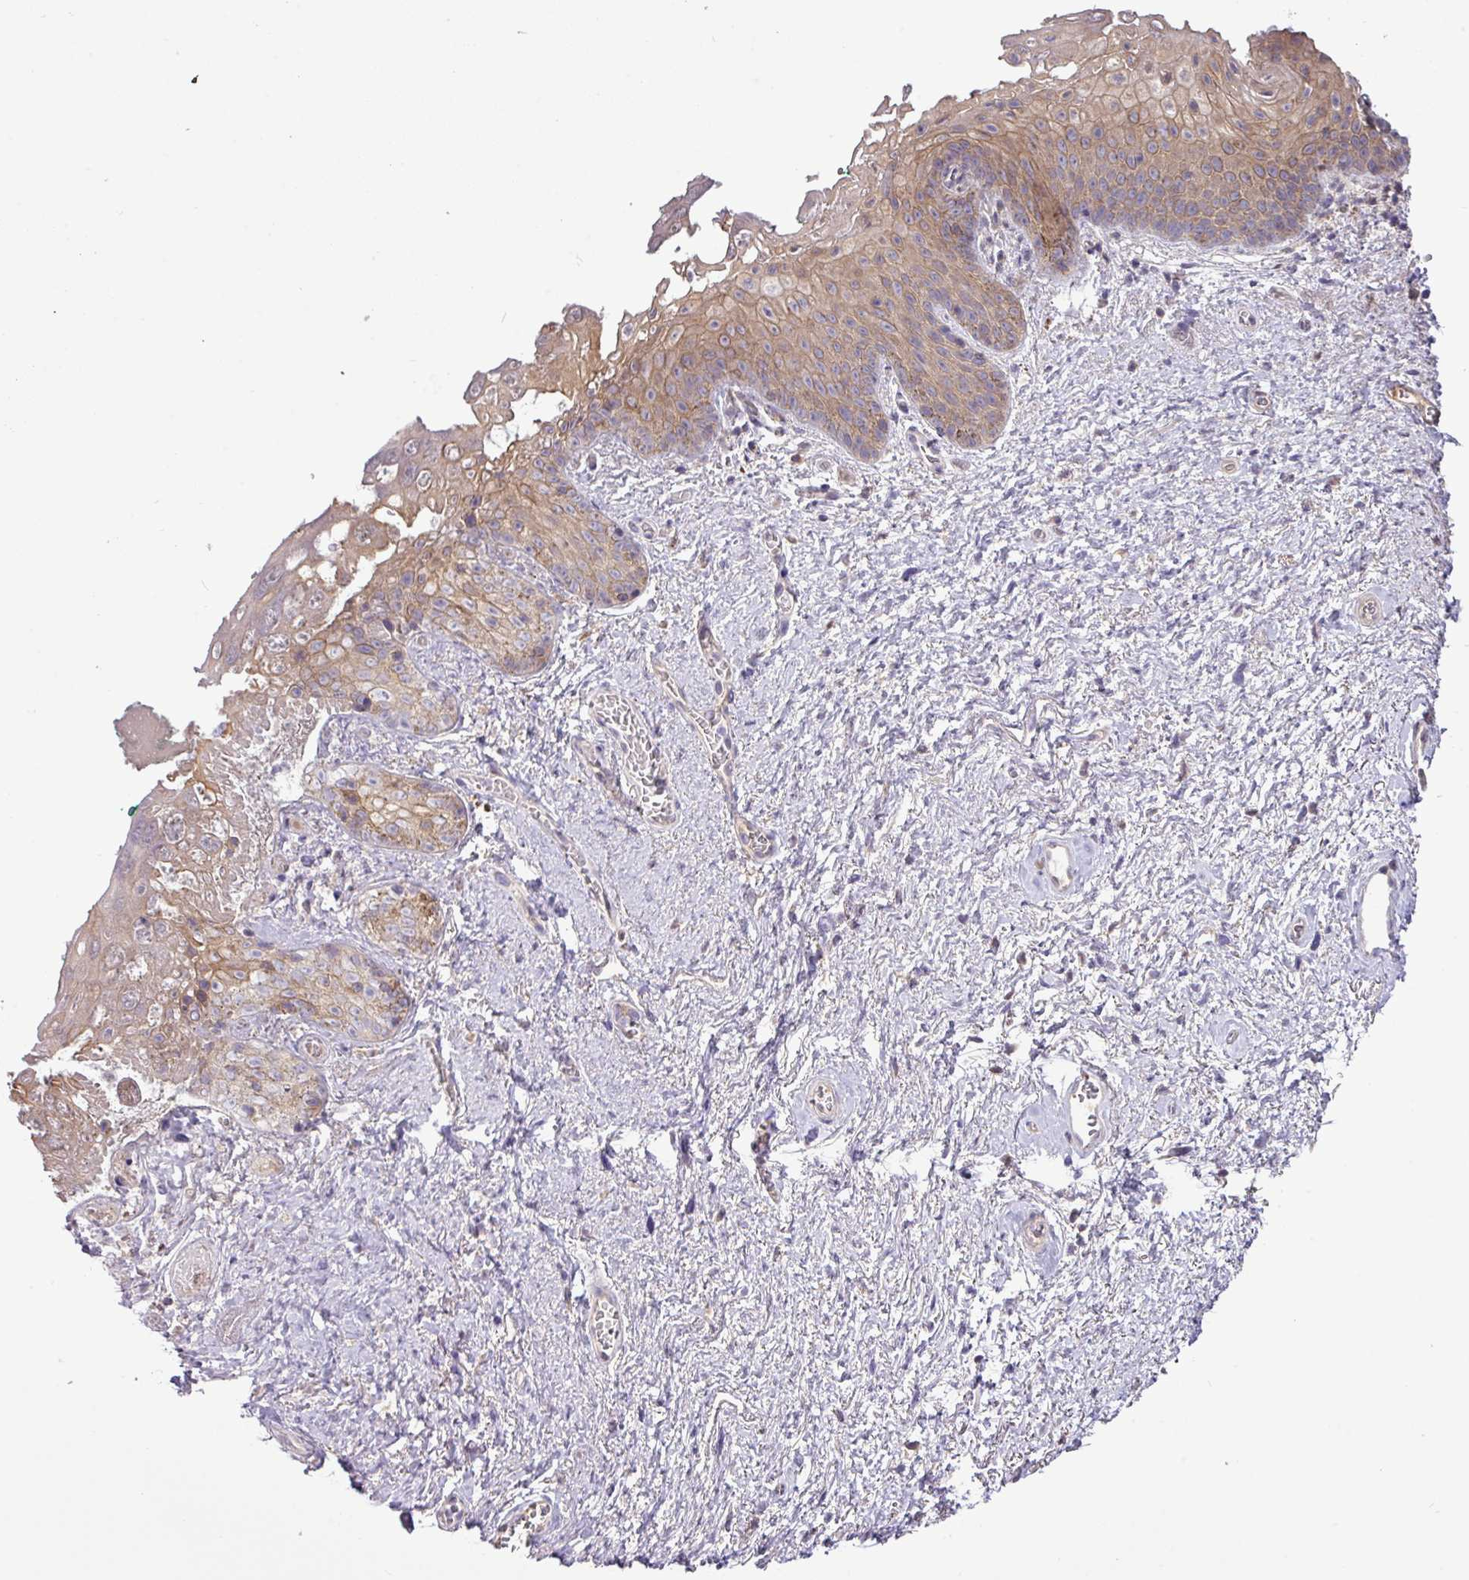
{"staining": {"intensity": "moderate", "quantity": "25%-75%", "location": "cytoplasmic/membranous"}, "tissue": "vagina", "cell_type": "Squamous epithelial cells", "image_type": "normal", "snomed": [{"axis": "morphology", "description": "Normal tissue, NOS"}, {"axis": "topography", "description": "Vulva"}, {"axis": "topography", "description": "Vagina"}, {"axis": "topography", "description": "Peripheral nerve tissue"}], "caption": "Protein analysis of unremarkable vagina displays moderate cytoplasmic/membranous positivity in about 25%-75% of squamous epithelial cells. (DAB = brown stain, brightfield microscopy at high magnification).", "gene": "TMEM62", "patient": {"sex": "female", "age": 66}}